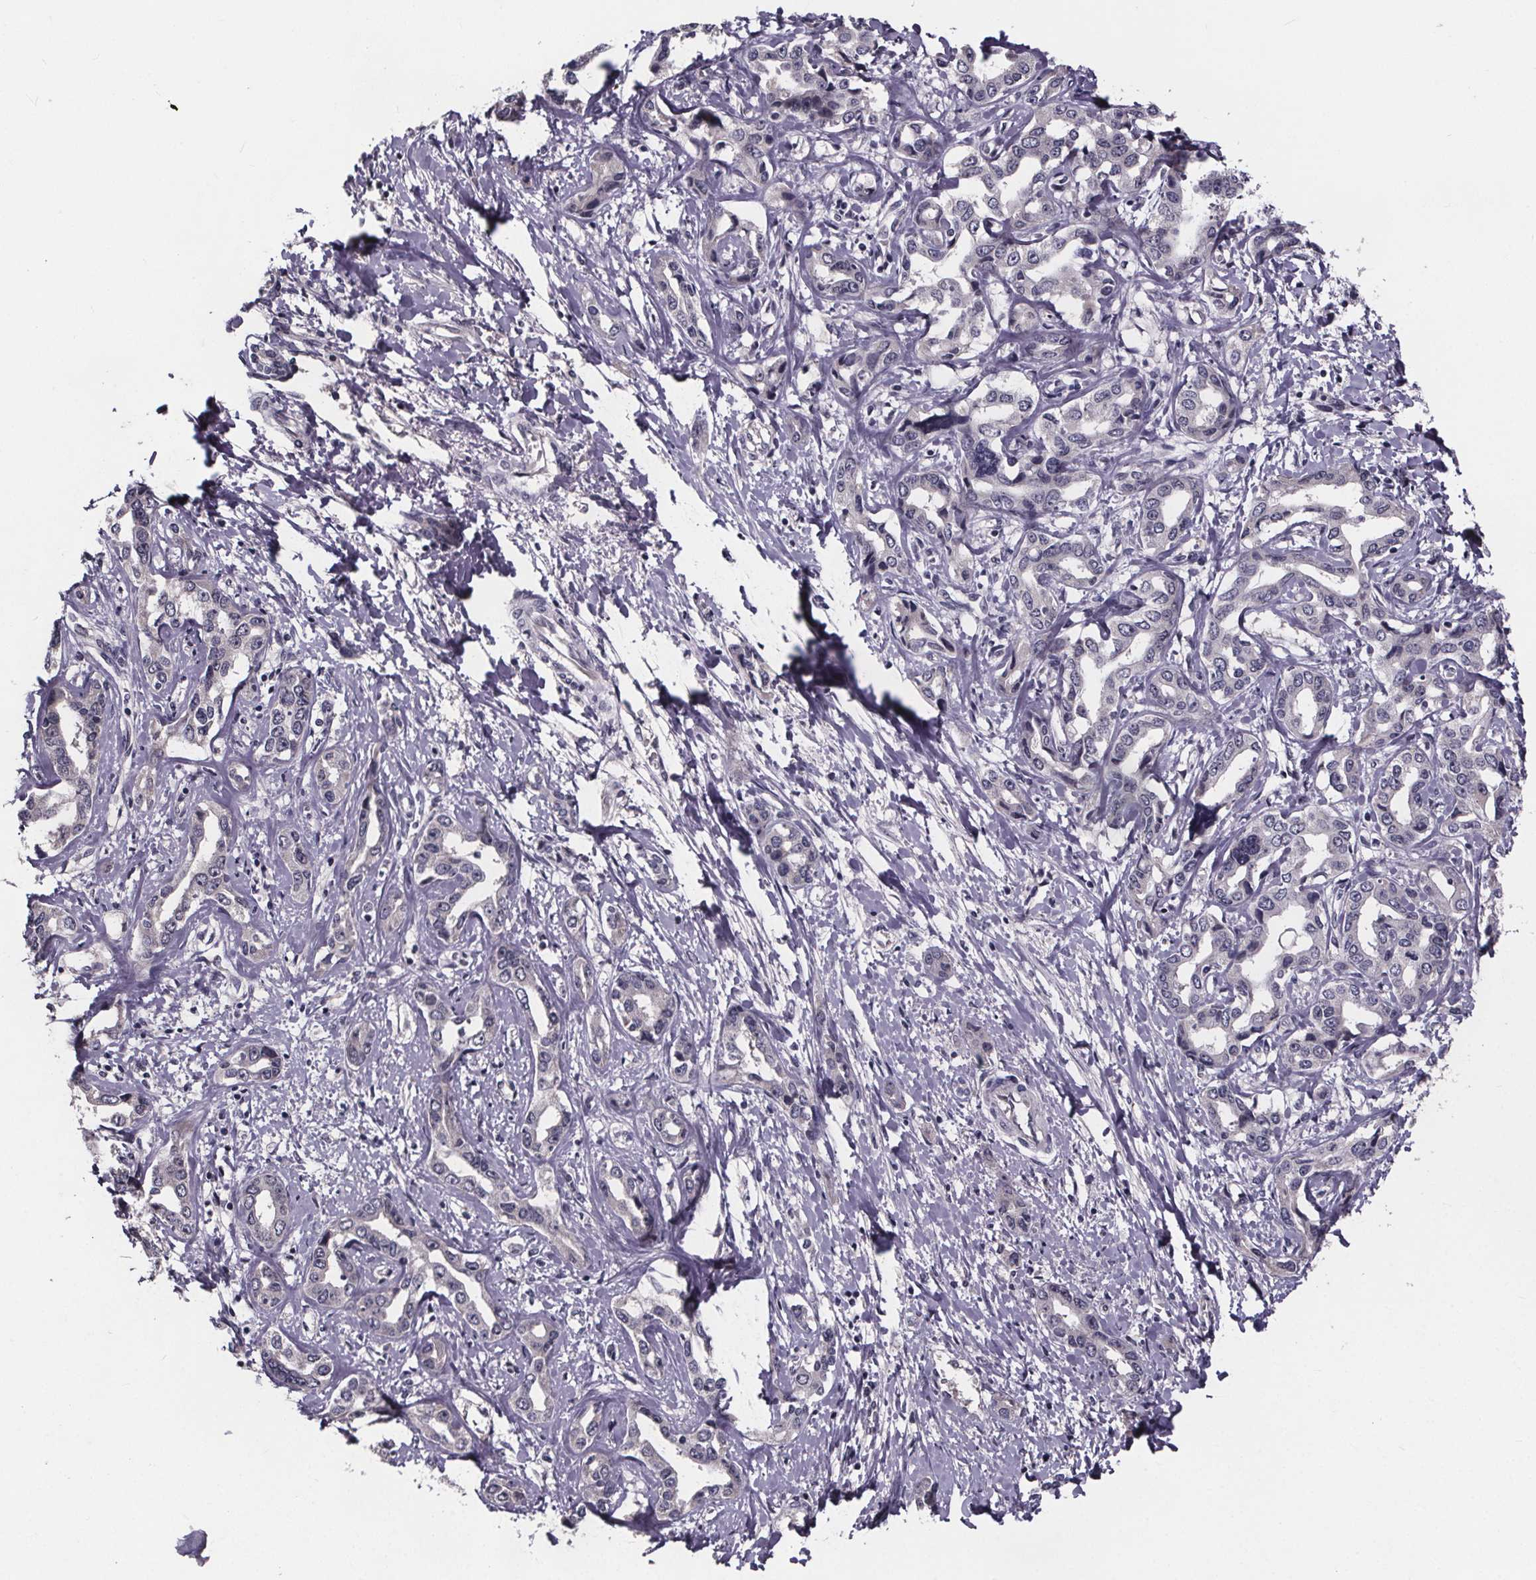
{"staining": {"intensity": "negative", "quantity": "none", "location": "none"}, "tissue": "liver cancer", "cell_type": "Tumor cells", "image_type": "cancer", "snomed": [{"axis": "morphology", "description": "Cholangiocarcinoma"}, {"axis": "topography", "description": "Liver"}], "caption": "DAB immunohistochemical staining of liver cancer (cholangiocarcinoma) displays no significant positivity in tumor cells. Nuclei are stained in blue.", "gene": "FAM181B", "patient": {"sex": "male", "age": 59}}